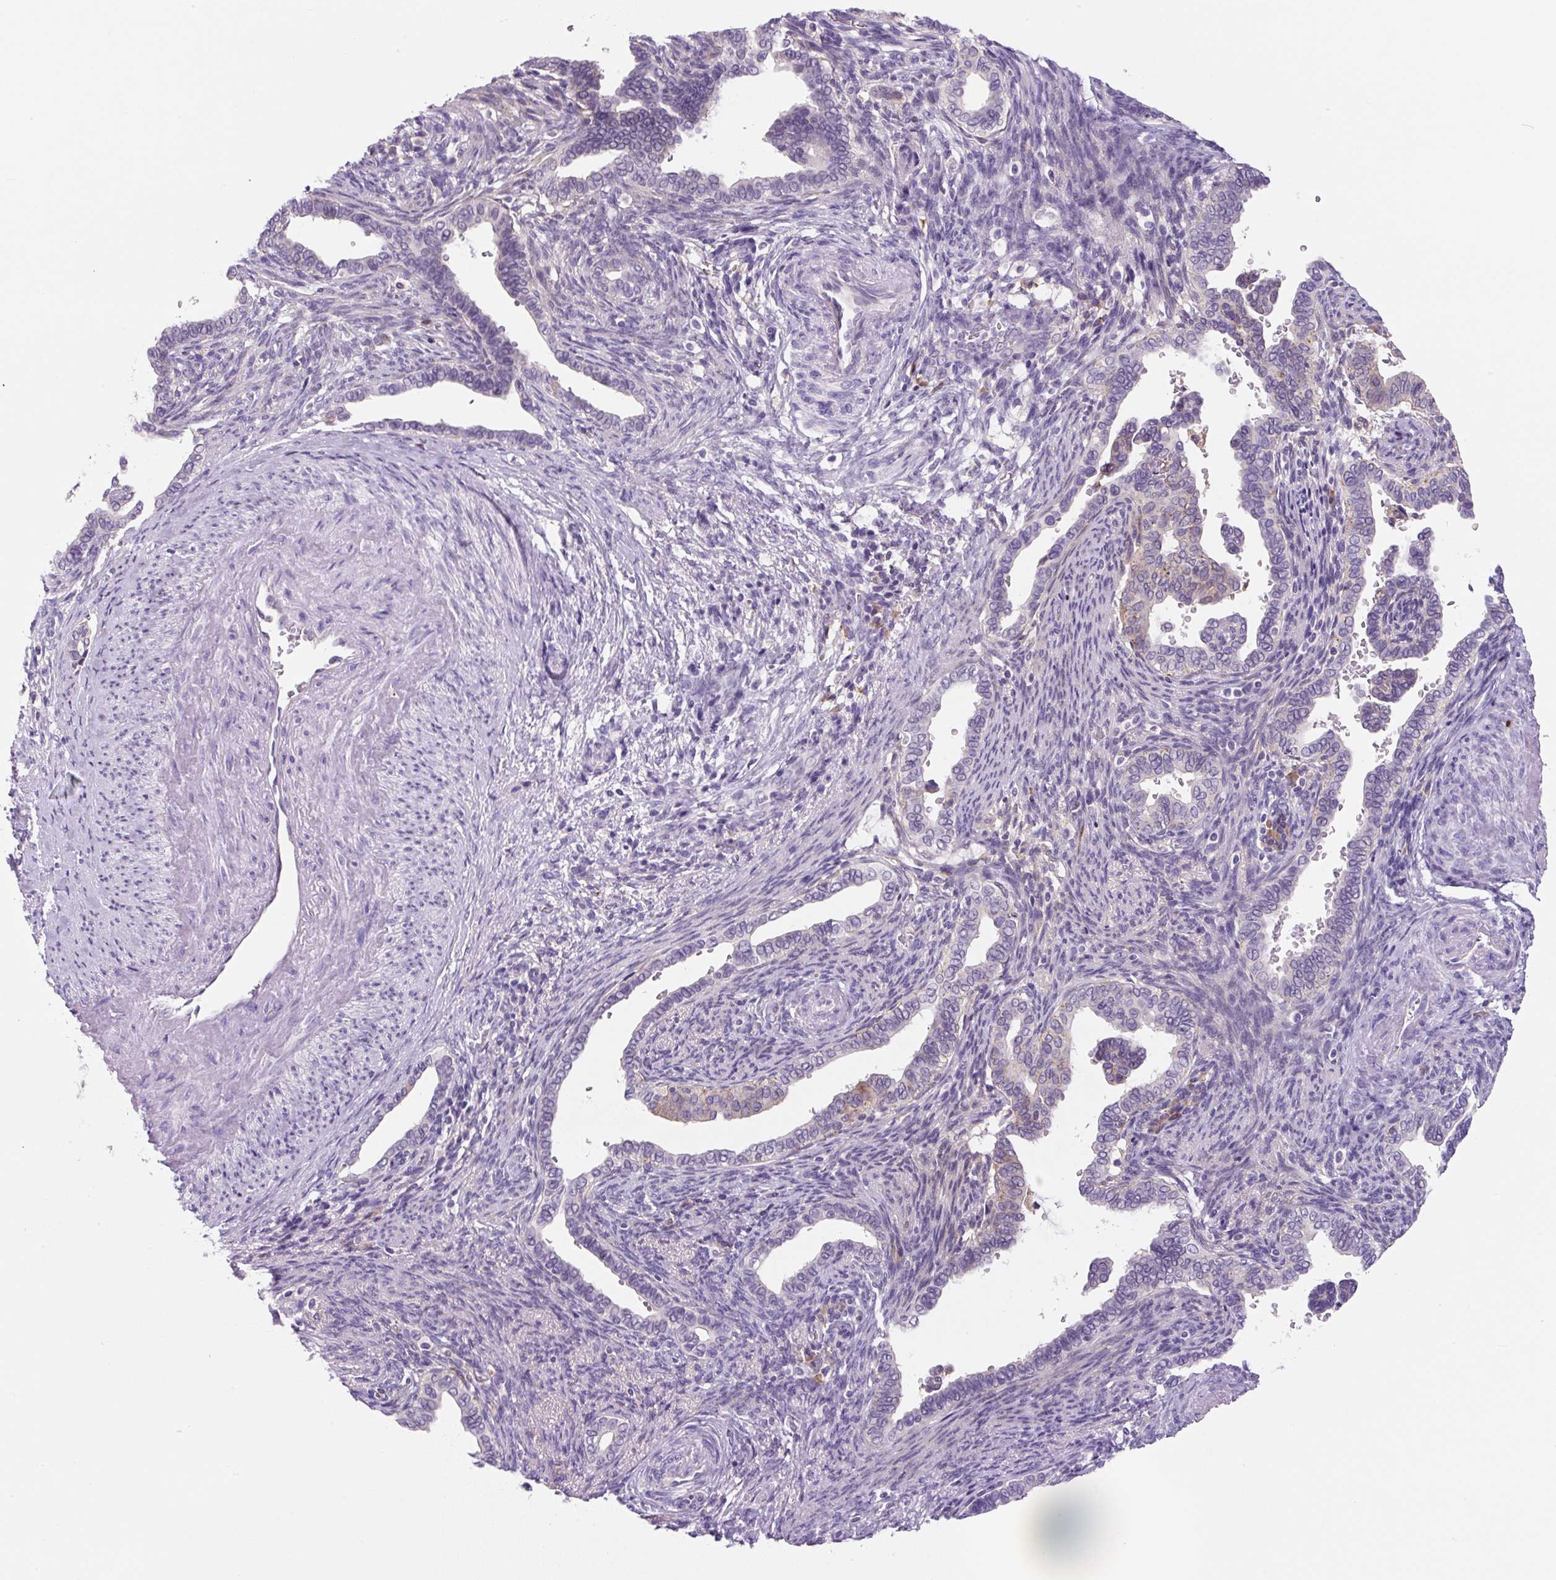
{"staining": {"intensity": "moderate", "quantity": "<25%", "location": "cytoplasmic/membranous"}, "tissue": "cervical cancer", "cell_type": "Tumor cells", "image_type": "cancer", "snomed": [{"axis": "morphology", "description": "Adenocarcinoma, NOS"}, {"axis": "morphology", "description": "Adenocarcinoma, Low grade"}, {"axis": "topography", "description": "Cervix"}], "caption": "Protein staining shows moderate cytoplasmic/membranous positivity in approximately <25% of tumor cells in cervical cancer.", "gene": "FZD5", "patient": {"sex": "female", "age": 35}}